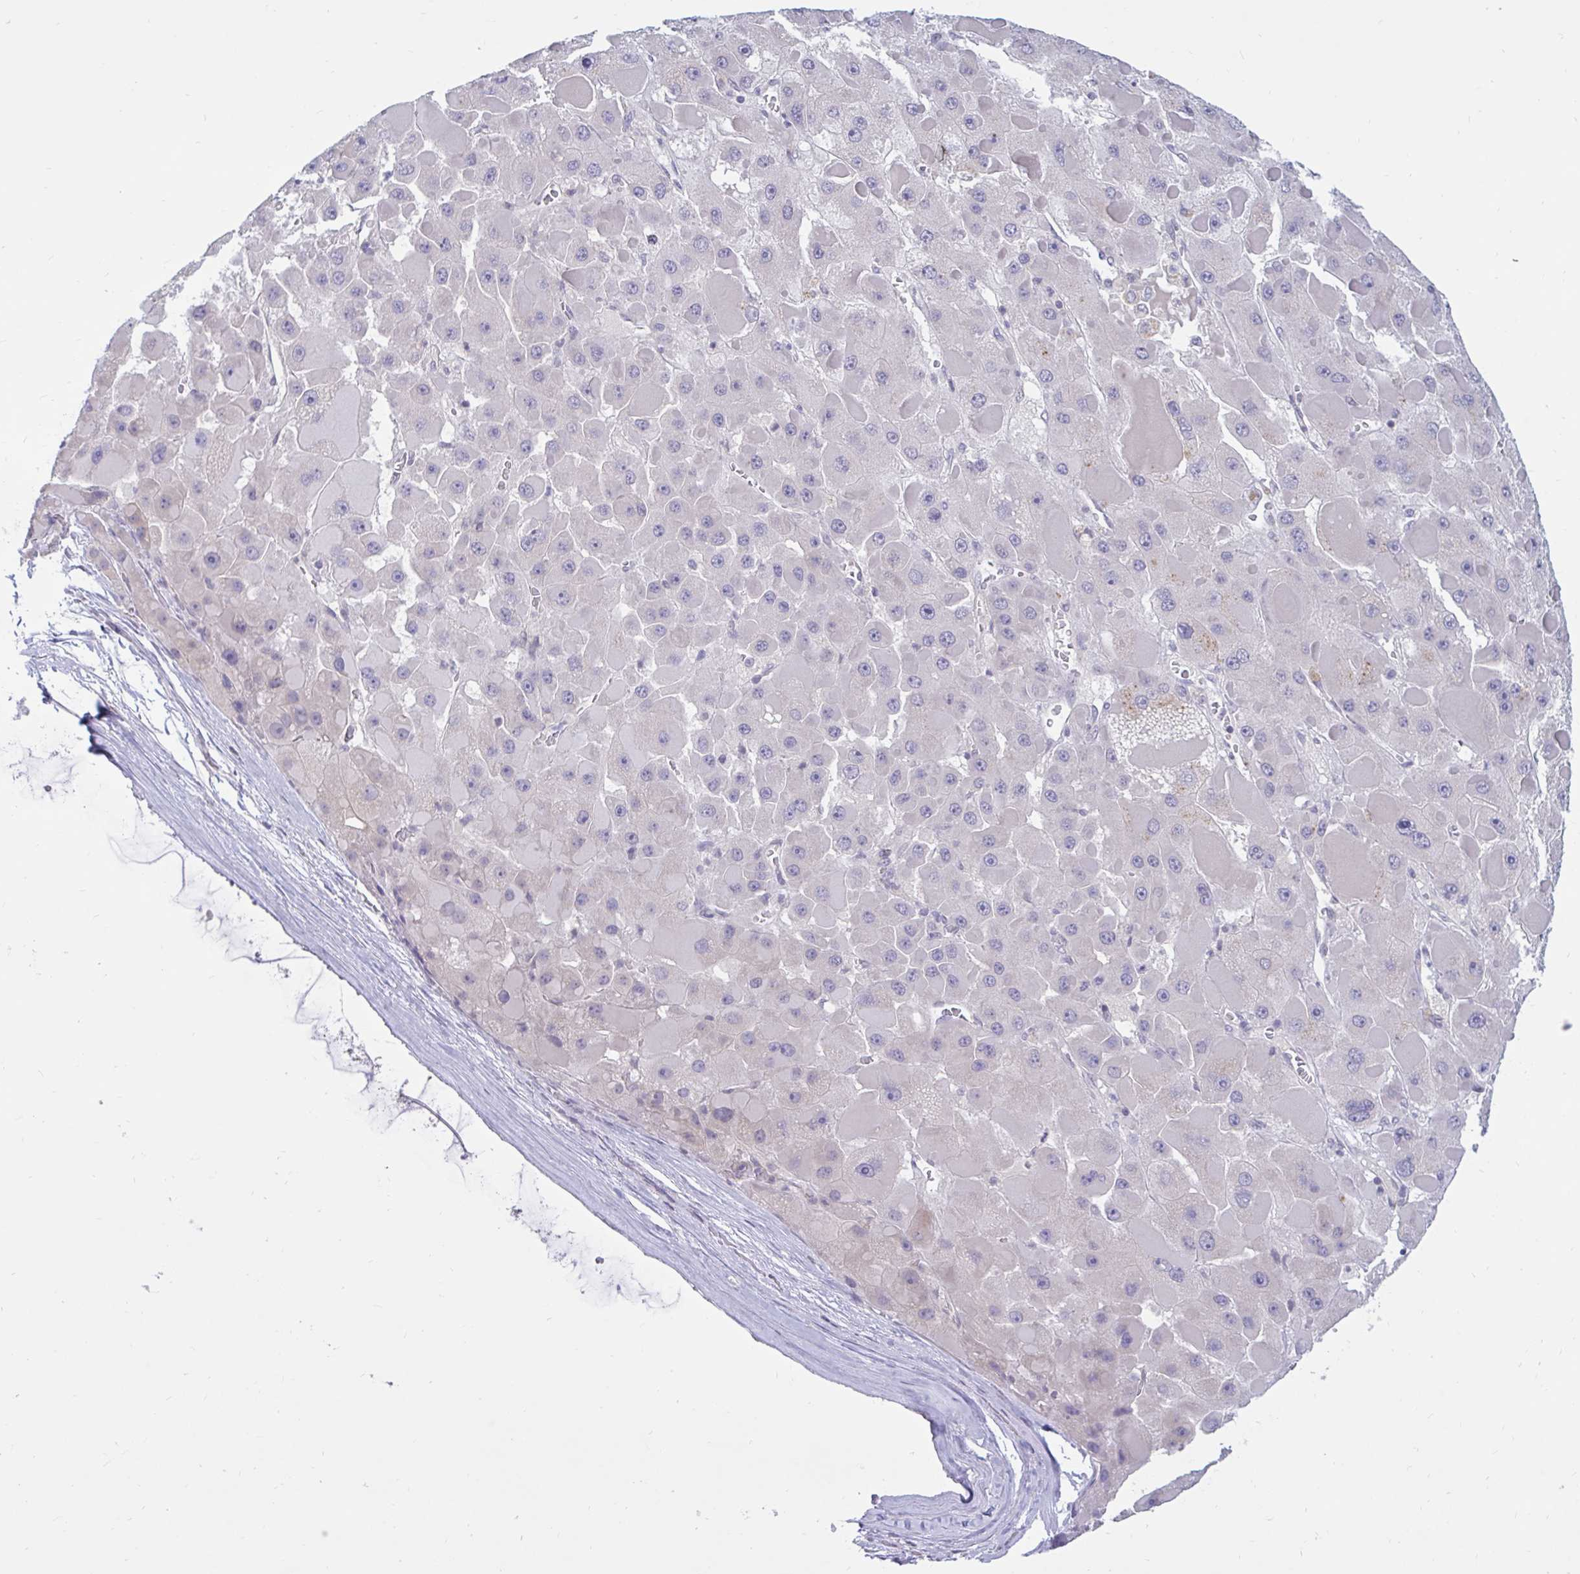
{"staining": {"intensity": "negative", "quantity": "none", "location": "none"}, "tissue": "liver cancer", "cell_type": "Tumor cells", "image_type": "cancer", "snomed": [{"axis": "morphology", "description": "Carcinoma, Hepatocellular, NOS"}, {"axis": "topography", "description": "Liver"}], "caption": "Micrograph shows no significant protein positivity in tumor cells of liver cancer. The staining is performed using DAB brown chromogen with nuclei counter-stained in using hematoxylin.", "gene": "ARPP19", "patient": {"sex": "female", "age": 73}}